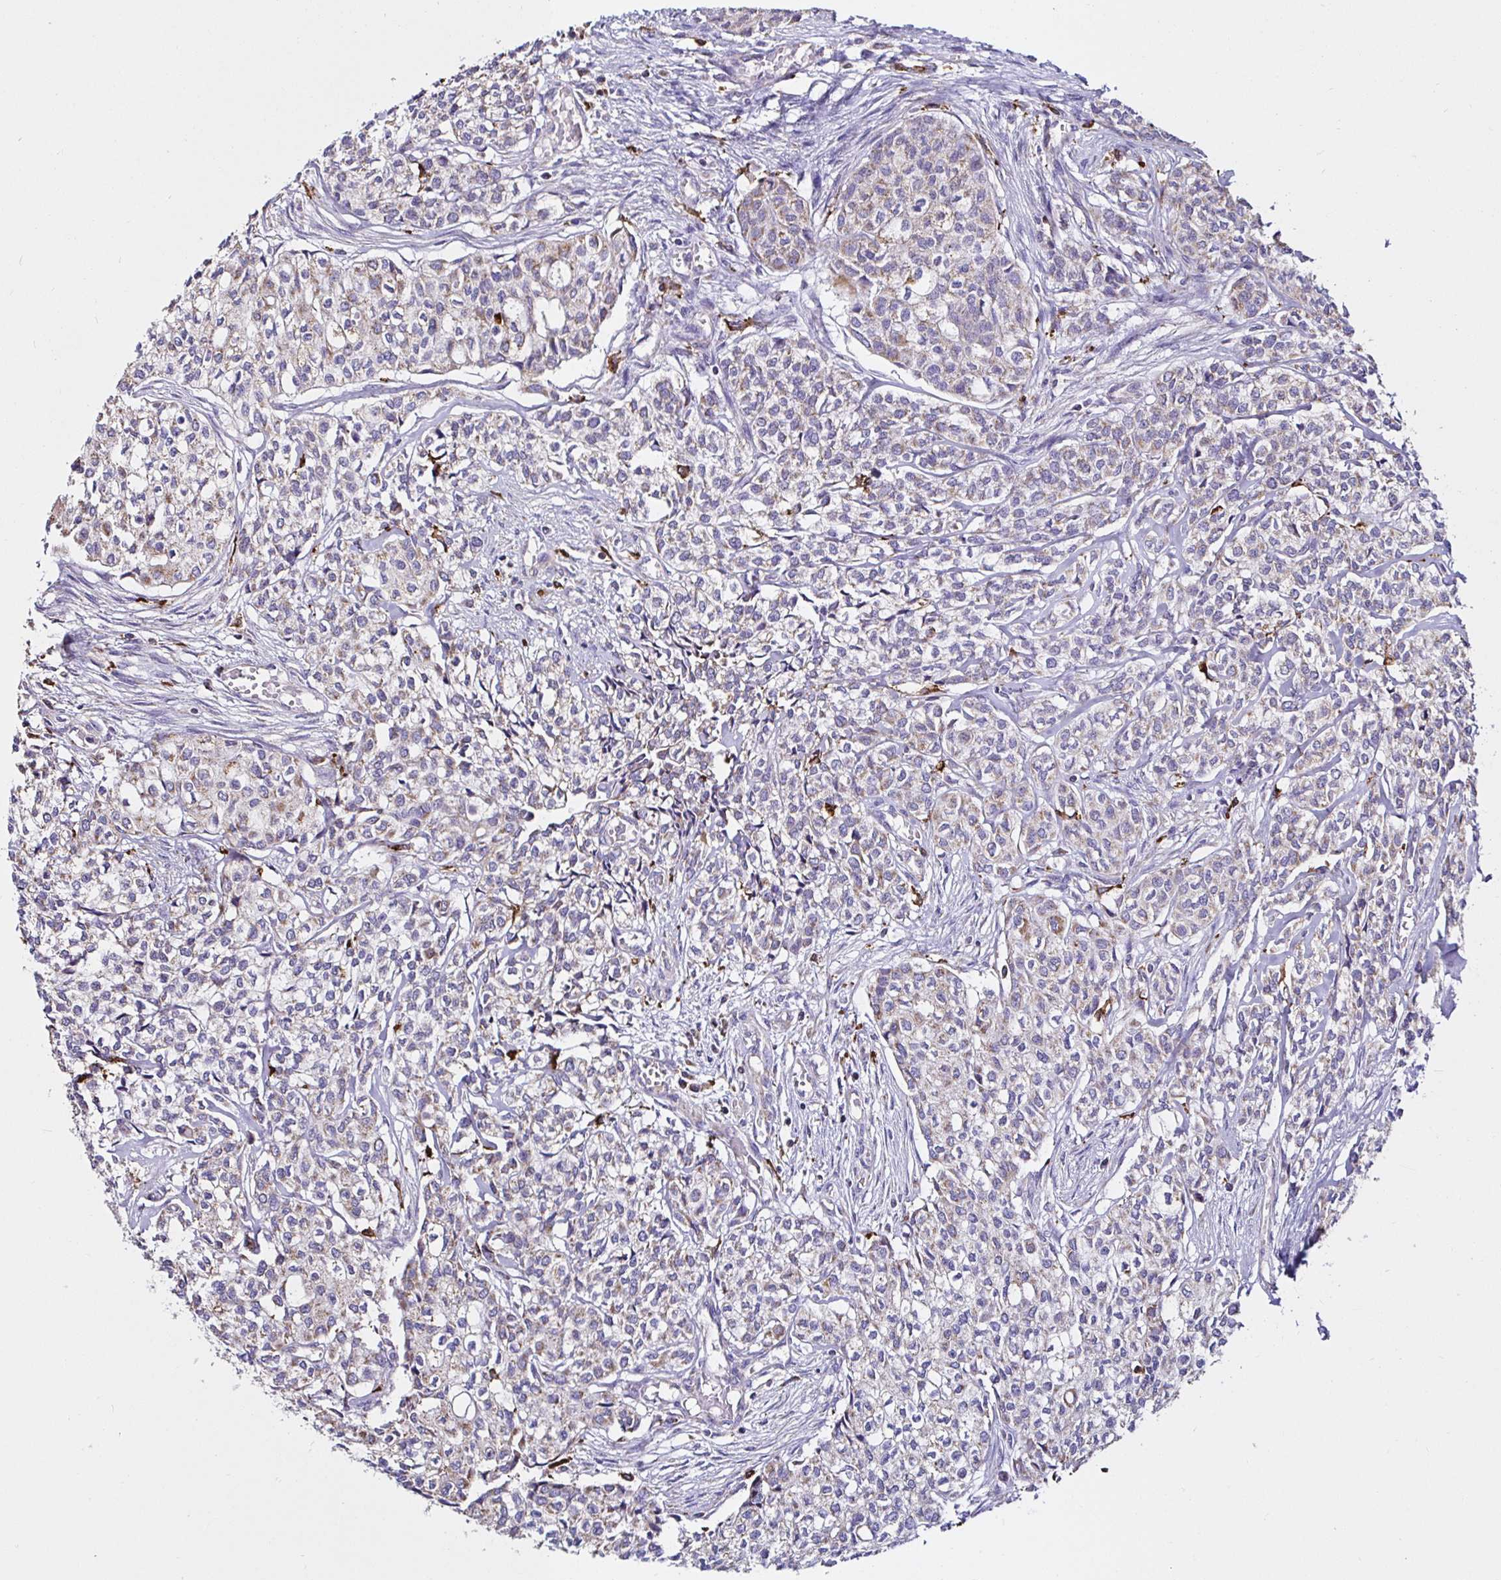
{"staining": {"intensity": "weak", "quantity": "<25%", "location": "cytoplasmic/membranous"}, "tissue": "head and neck cancer", "cell_type": "Tumor cells", "image_type": "cancer", "snomed": [{"axis": "morphology", "description": "Adenocarcinoma, NOS"}, {"axis": "topography", "description": "Head-Neck"}], "caption": "Micrograph shows no protein expression in tumor cells of head and neck cancer tissue. (DAB (3,3'-diaminobenzidine) immunohistochemistry, high magnification).", "gene": "MSR1", "patient": {"sex": "male", "age": 81}}